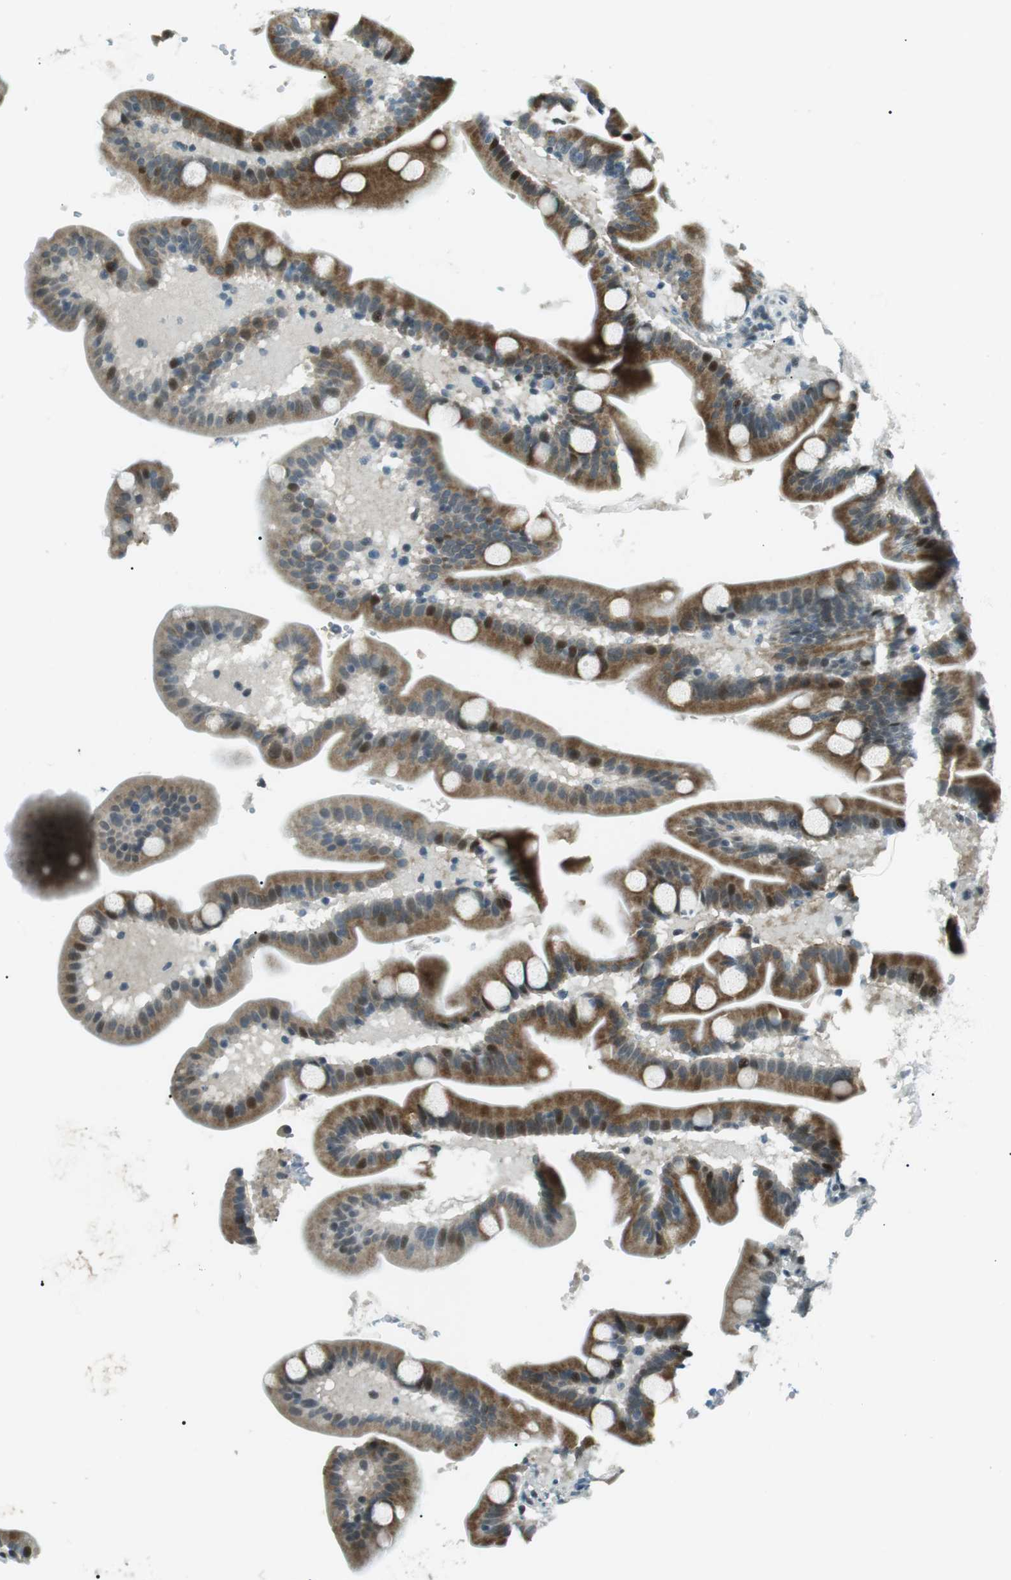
{"staining": {"intensity": "moderate", "quantity": "25%-75%", "location": "cytoplasmic/membranous,nuclear"}, "tissue": "duodenum", "cell_type": "Glandular cells", "image_type": "normal", "snomed": [{"axis": "morphology", "description": "Normal tissue, NOS"}, {"axis": "topography", "description": "Duodenum"}], "caption": "High-magnification brightfield microscopy of benign duodenum stained with DAB (brown) and counterstained with hematoxylin (blue). glandular cells exhibit moderate cytoplasmic/membranous,nuclear staining is seen in approximately25%-75% of cells. The staining was performed using DAB, with brown indicating positive protein expression. Nuclei are stained blue with hematoxylin.", "gene": "PJA1", "patient": {"sex": "male", "age": 54}}